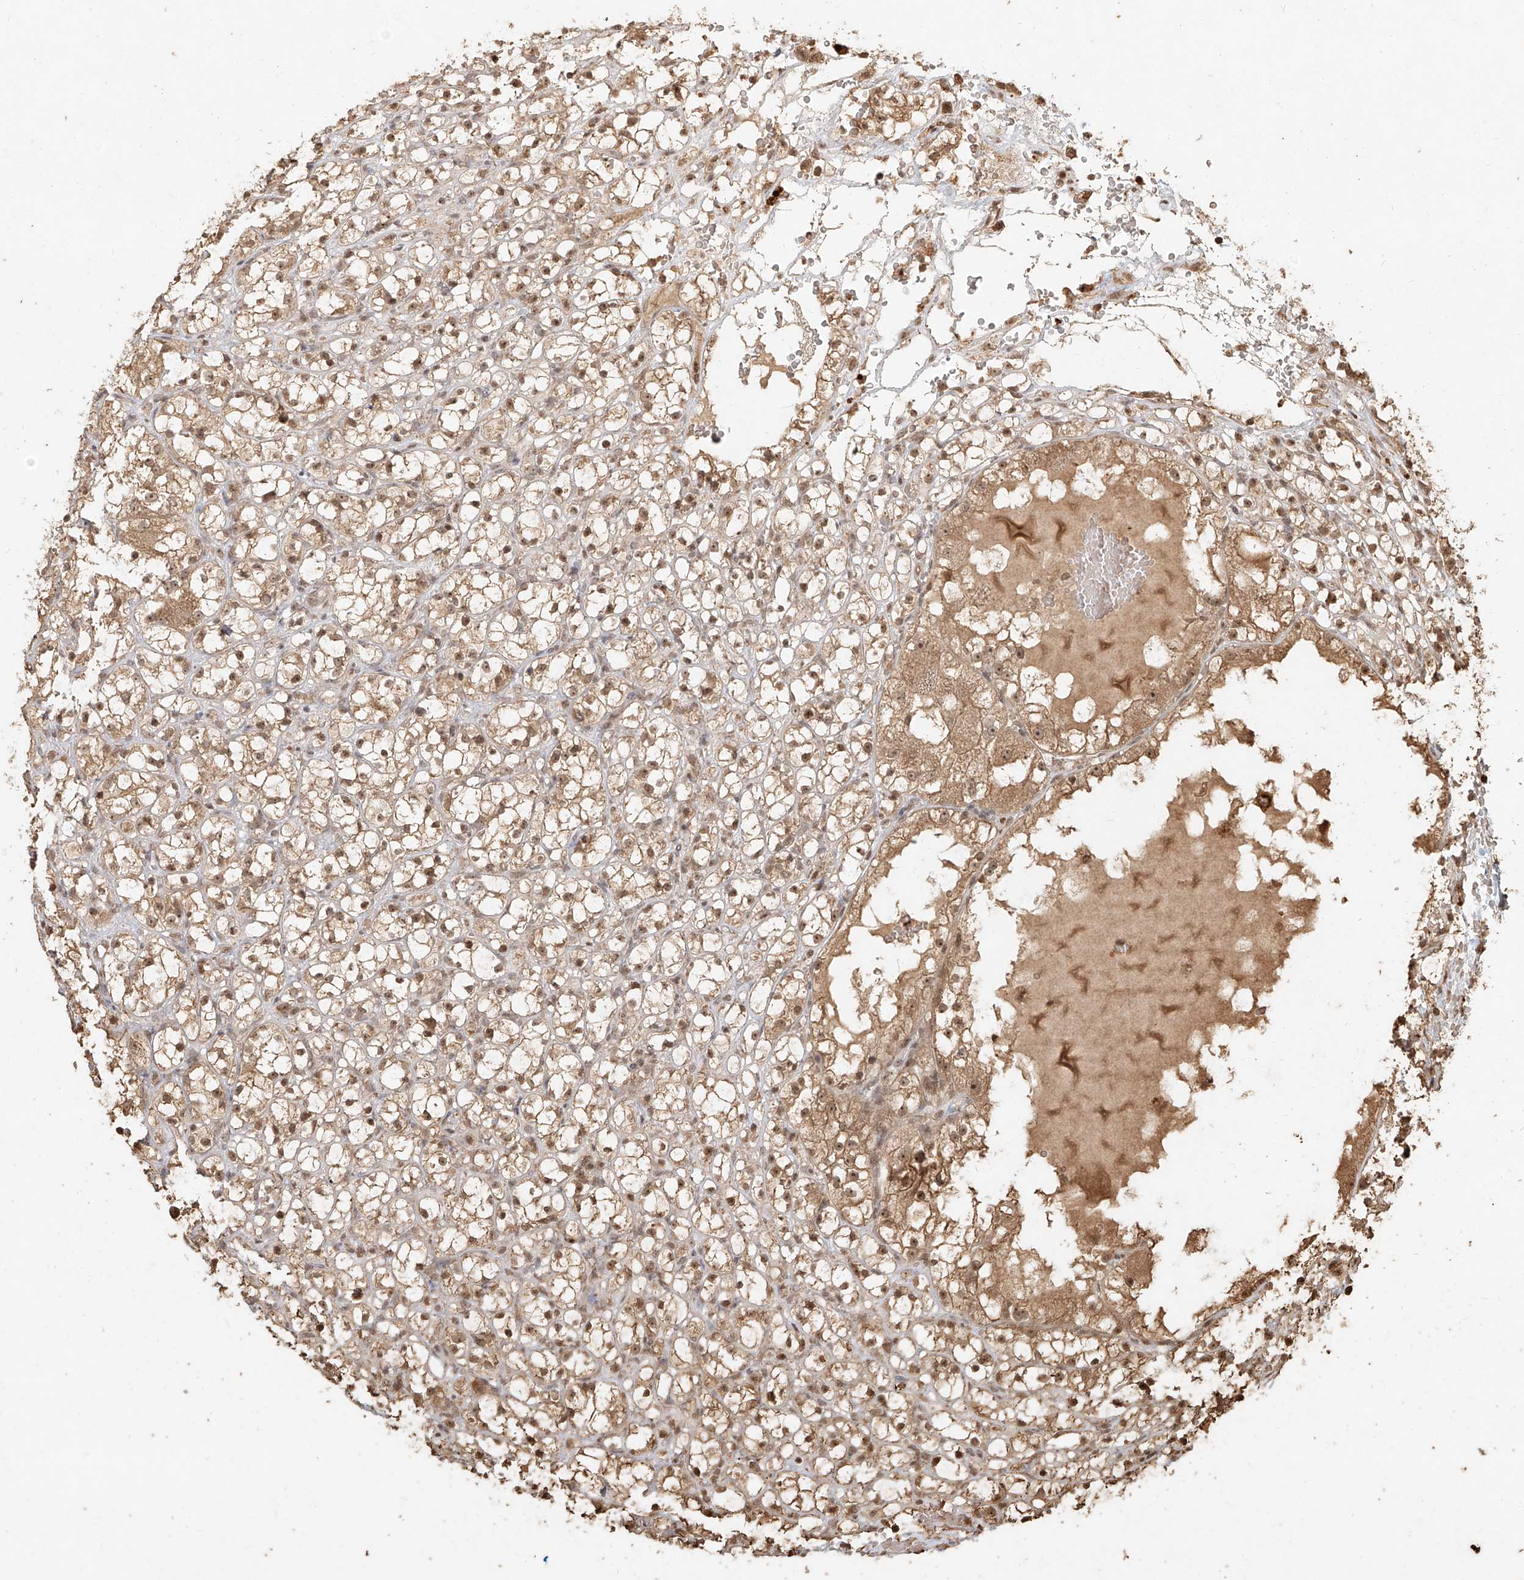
{"staining": {"intensity": "moderate", "quantity": ">75%", "location": "cytoplasmic/membranous,nuclear"}, "tissue": "renal cancer", "cell_type": "Tumor cells", "image_type": "cancer", "snomed": [{"axis": "morphology", "description": "Adenocarcinoma, NOS"}, {"axis": "topography", "description": "Kidney"}], "caption": "High-magnification brightfield microscopy of adenocarcinoma (renal) stained with DAB (brown) and counterstained with hematoxylin (blue). tumor cells exhibit moderate cytoplasmic/membranous and nuclear staining is identified in approximately>75% of cells.", "gene": "UBE2K", "patient": {"sex": "male", "age": 61}}